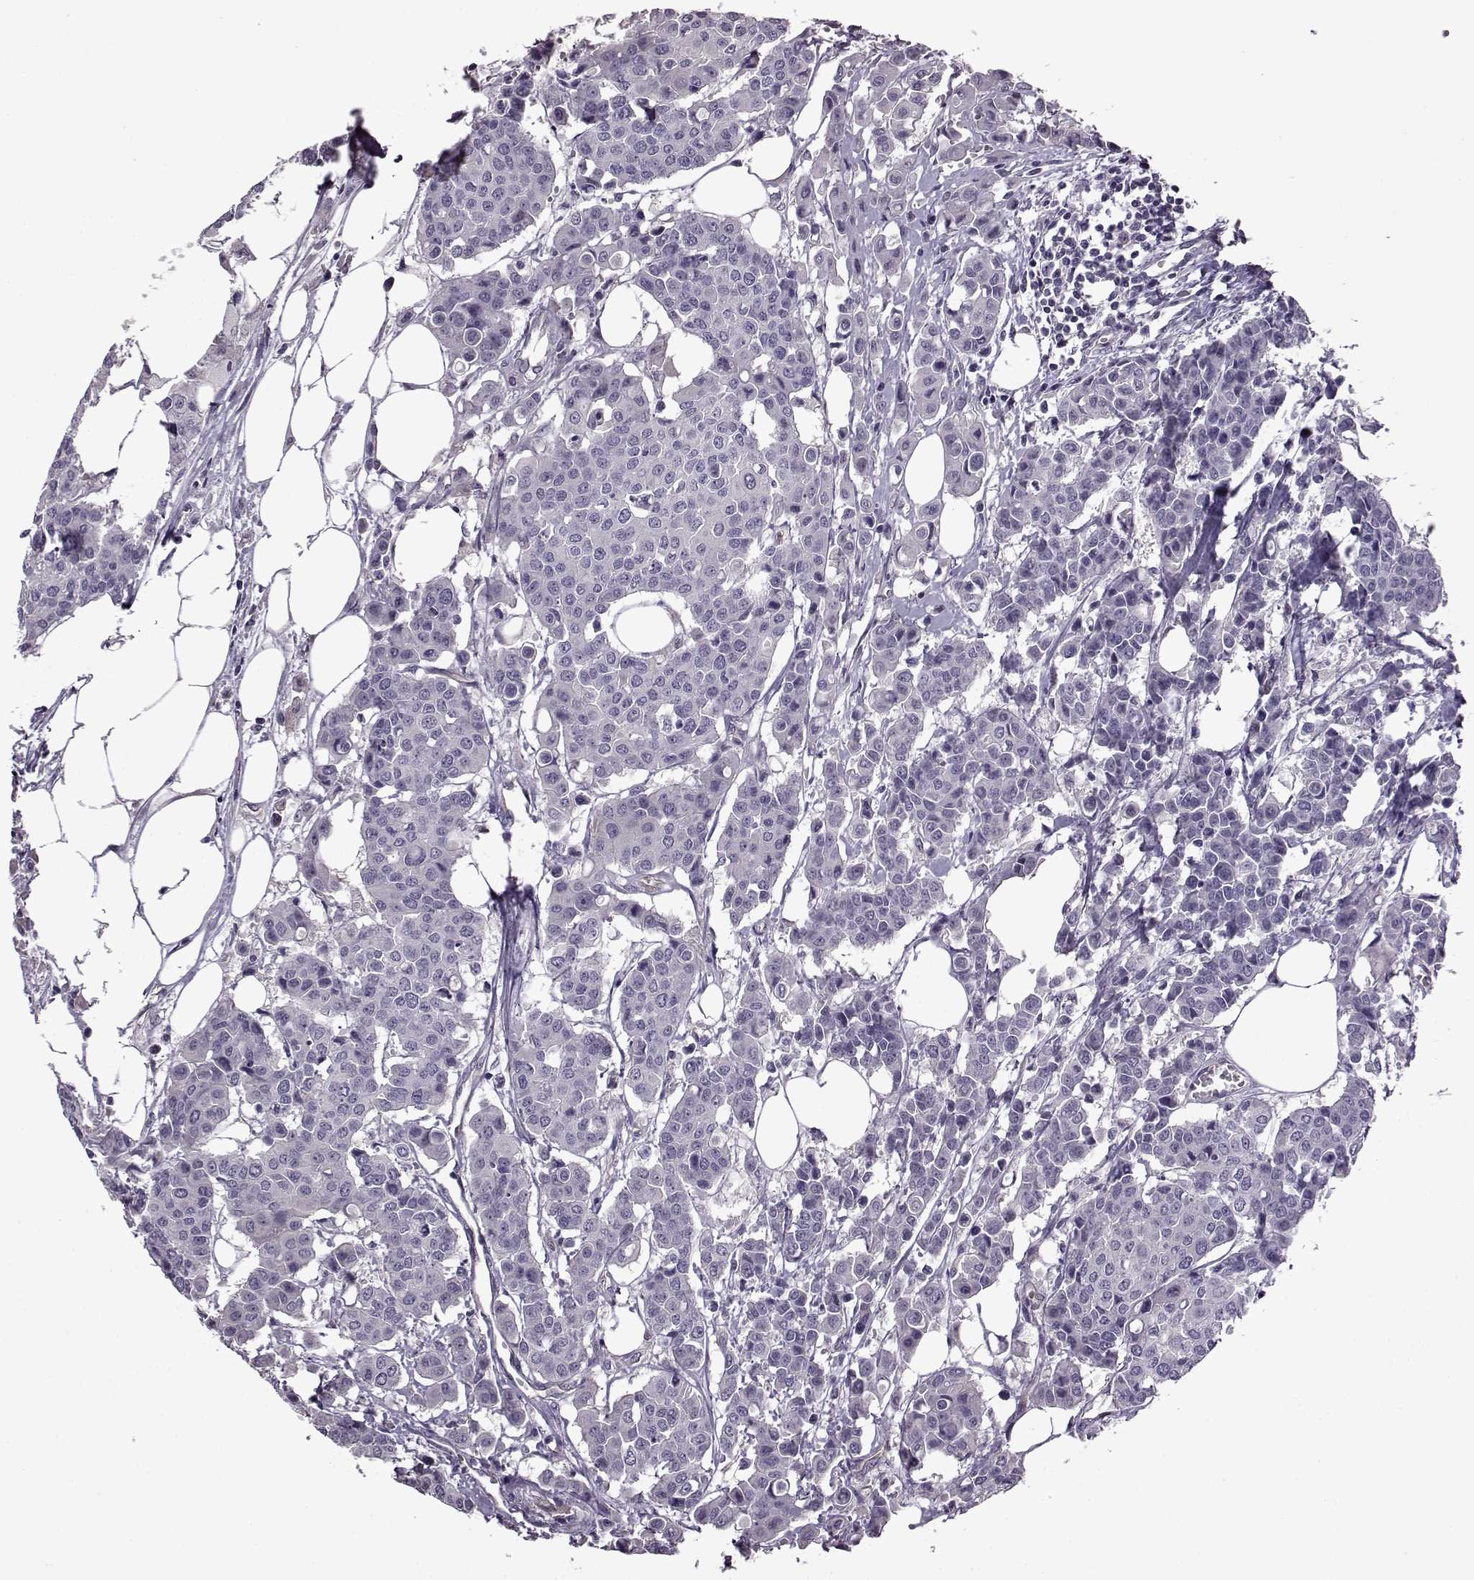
{"staining": {"intensity": "negative", "quantity": "none", "location": "none"}, "tissue": "carcinoid", "cell_type": "Tumor cells", "image_type": "cancer", "snomed": [{"axis": "morphology", "description": "Carcinoid, malignant, NOS"}, {"axis": "topography", "description": "Colon"}], "caption": "An IHC micrograph of carcinoid is shown. There is no staining in tumor cells of carcinoid.", "gene": "EDDM3B", "patient": {"sex": "male", "age": 81}}